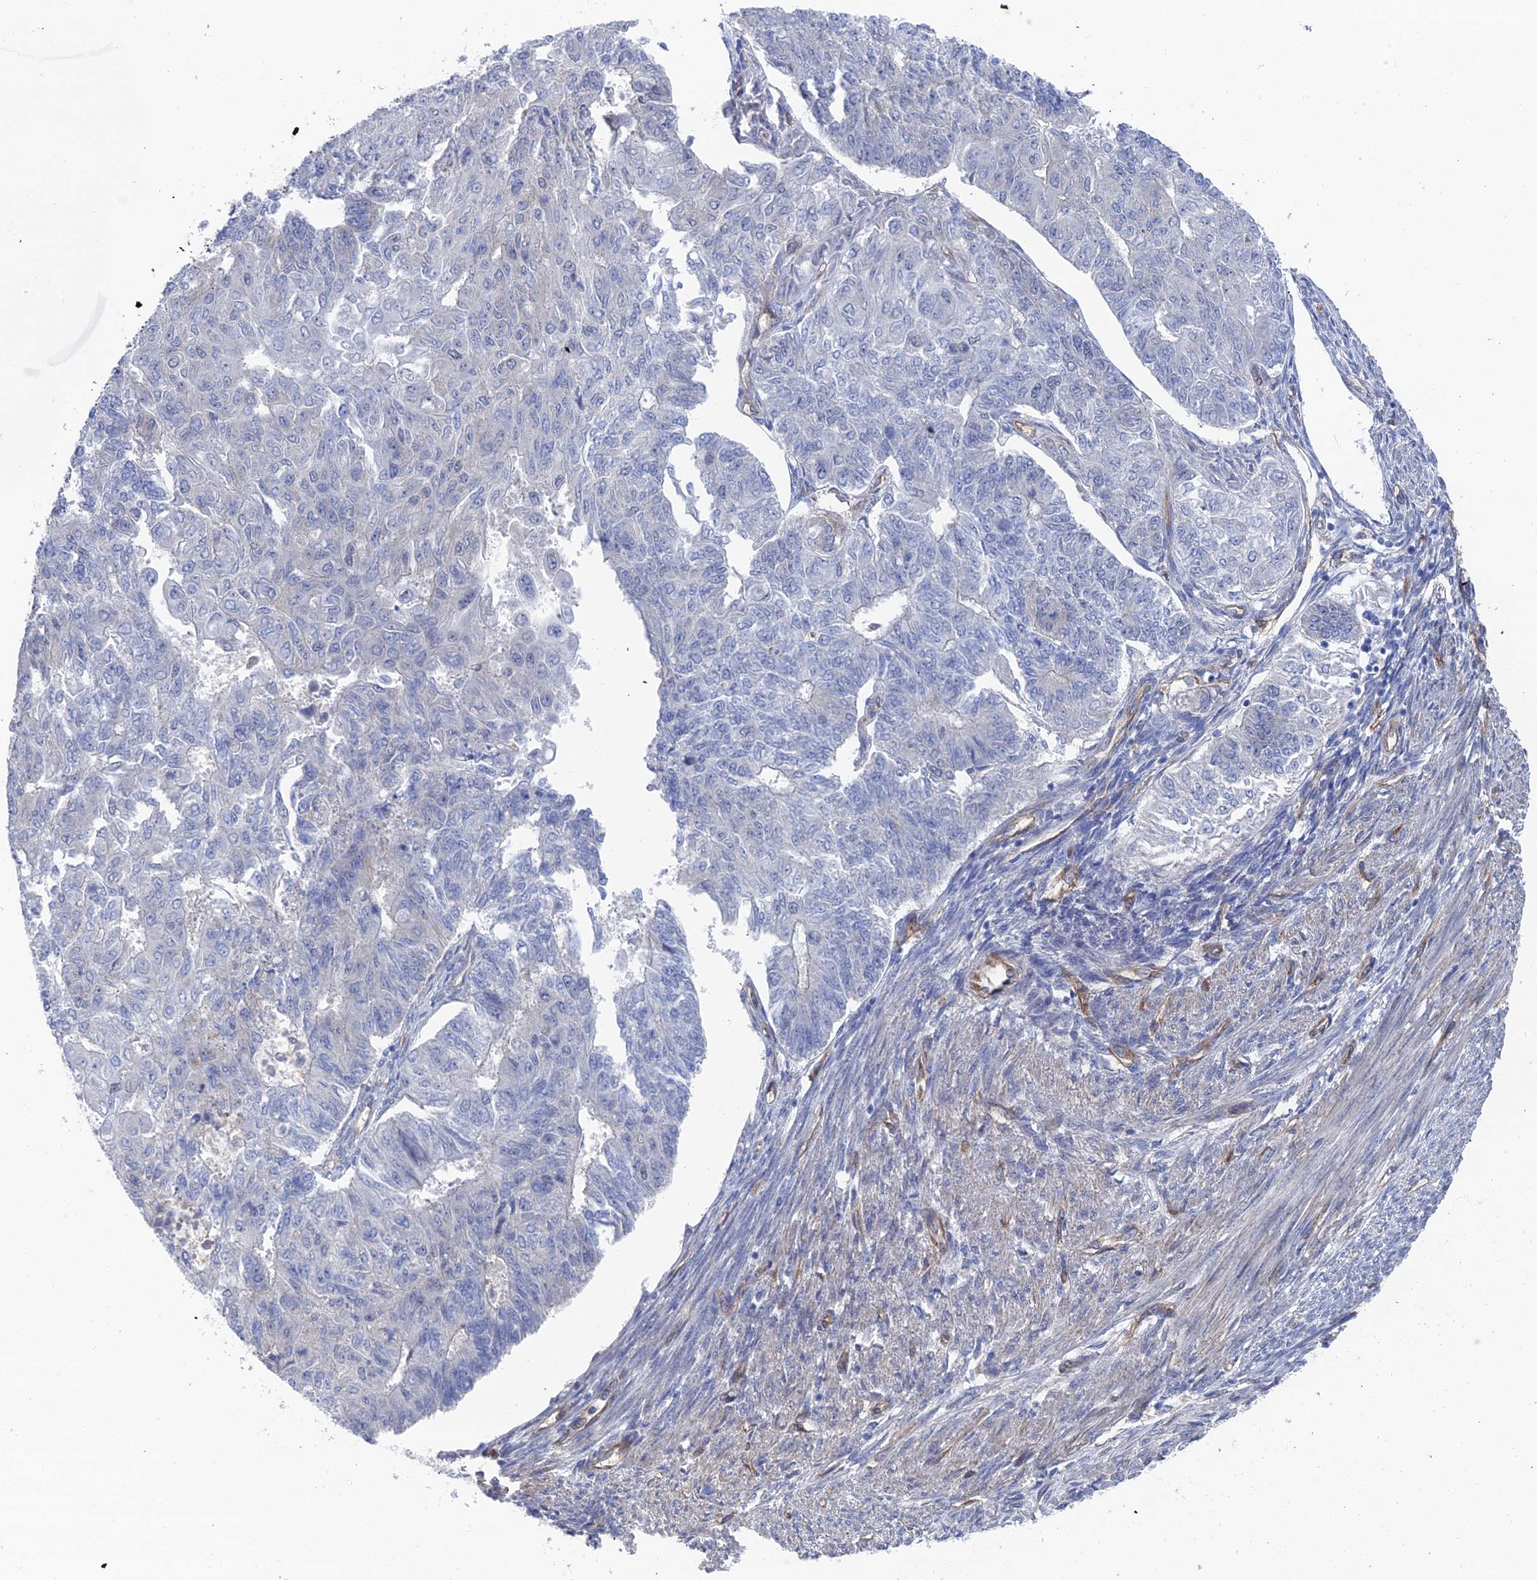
{"staining": {"intensity": "negative", "quantity": "none", "location": "none"}, "tissue": "endometrial cancer", "cell_type": "Tumor cells", "image_type": "cancer", "snomed": [{"axis": "morphology", "description": "Adenocarcinoma, NOS"}, {"axis": "topography", "description": "Endometrium"}], "caption": "Tumor cells are negative for brown protein staining in endometrial cancer. (DAB IHC with hematoxylin counter stain).", "gene": "ARAP3", "patient": {"sex": "female", "age": 32}}